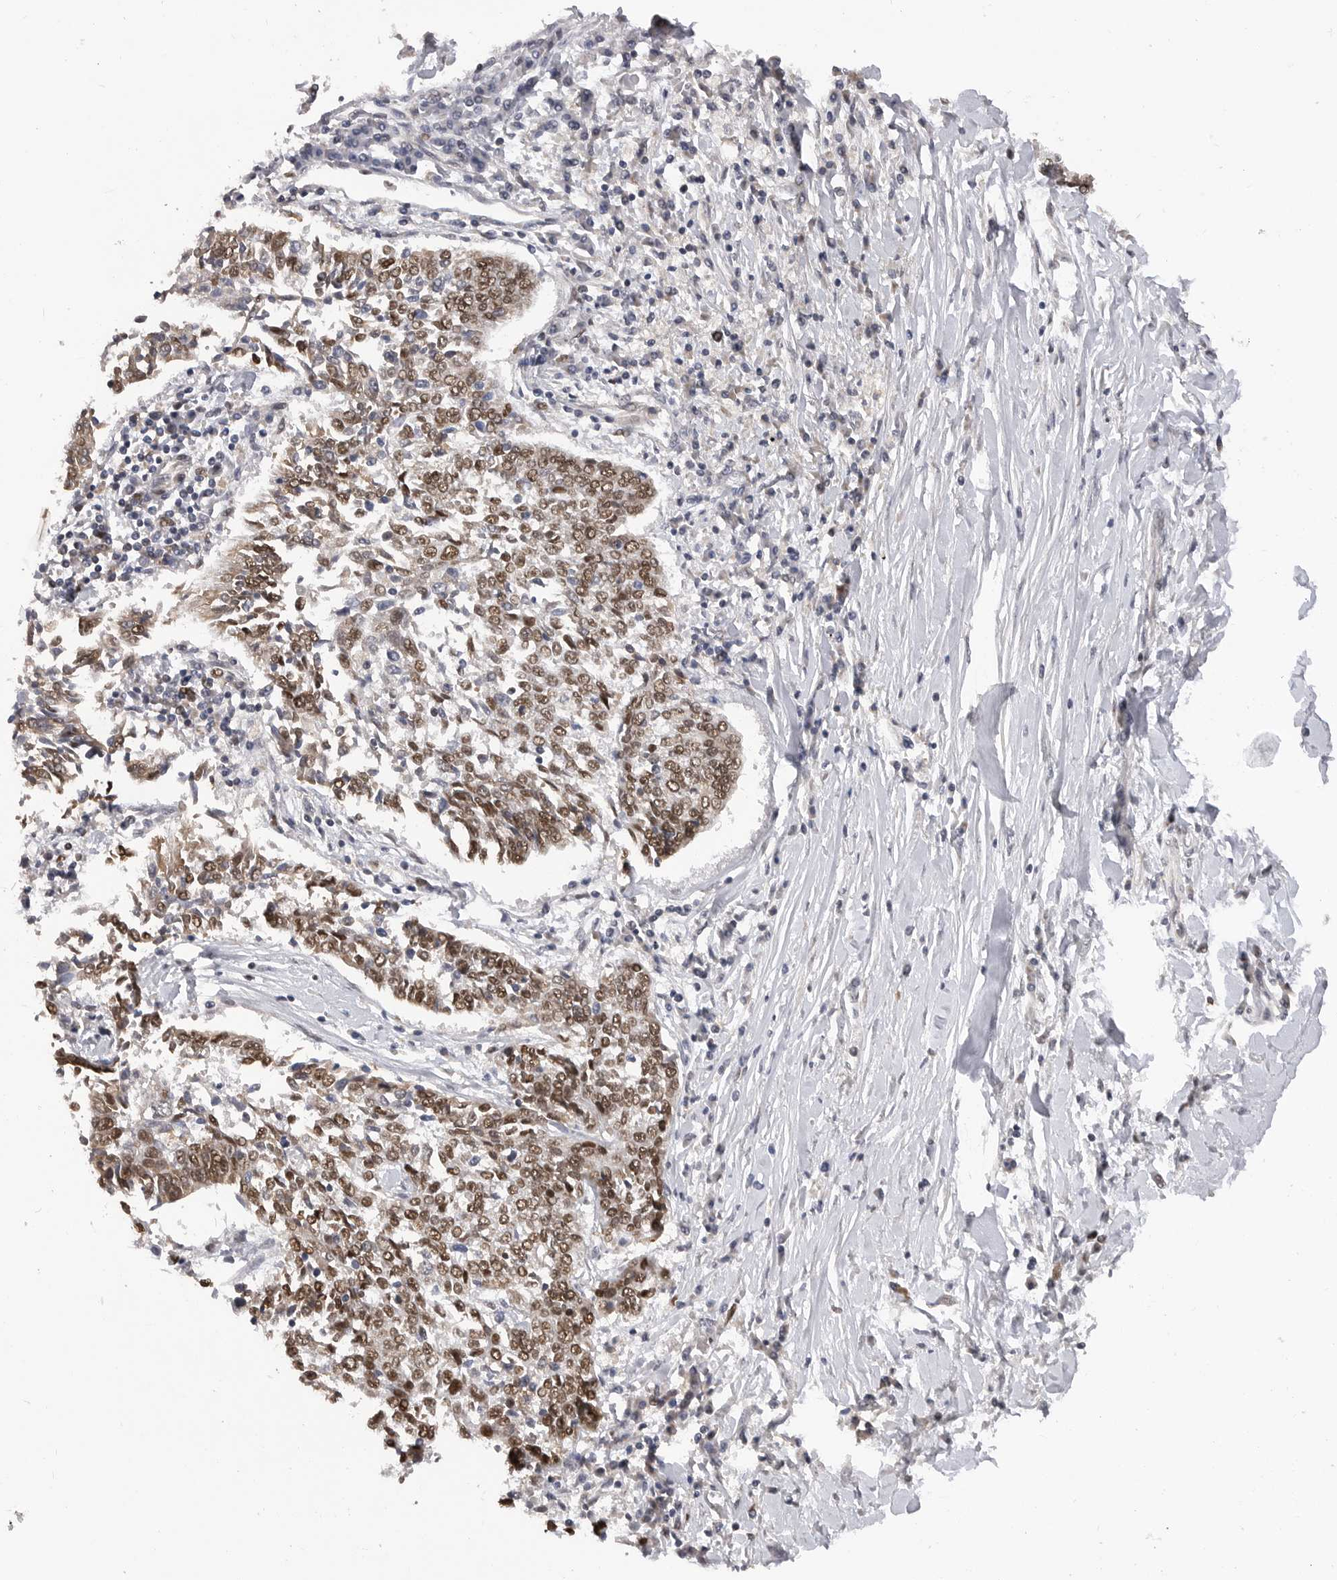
{"staining": {"intensity": "strong", "quantity": ">75%", "location": "nuclear"}, "tissue": "lung cancer", "cell_type": "Tumor cells", "image_type": "cancer", "snomed": [{"axis": "morphology", "description": "Normal tissue, NOS"}, {"axis": "morphology", "description": "Squamous cell carcinoma, NOS"}, {"axis": "topography", "description": "Cartilage tissue"}, {"axis": "topography", "description": "Bronchus"}, {"axis": "topography", "description": "Lung"}, {"axis": "topography", "description": "Peripheral nerve tissue"}], "caption": "This image exhibits immunohistochemistry staining of human lung cancer (squamous cell carcinoma), with high strong nuclear staining in approximately >75% of tumor cells.", "gene": "SMARCC1", "patient": {"sex": "female", "age": 49}}